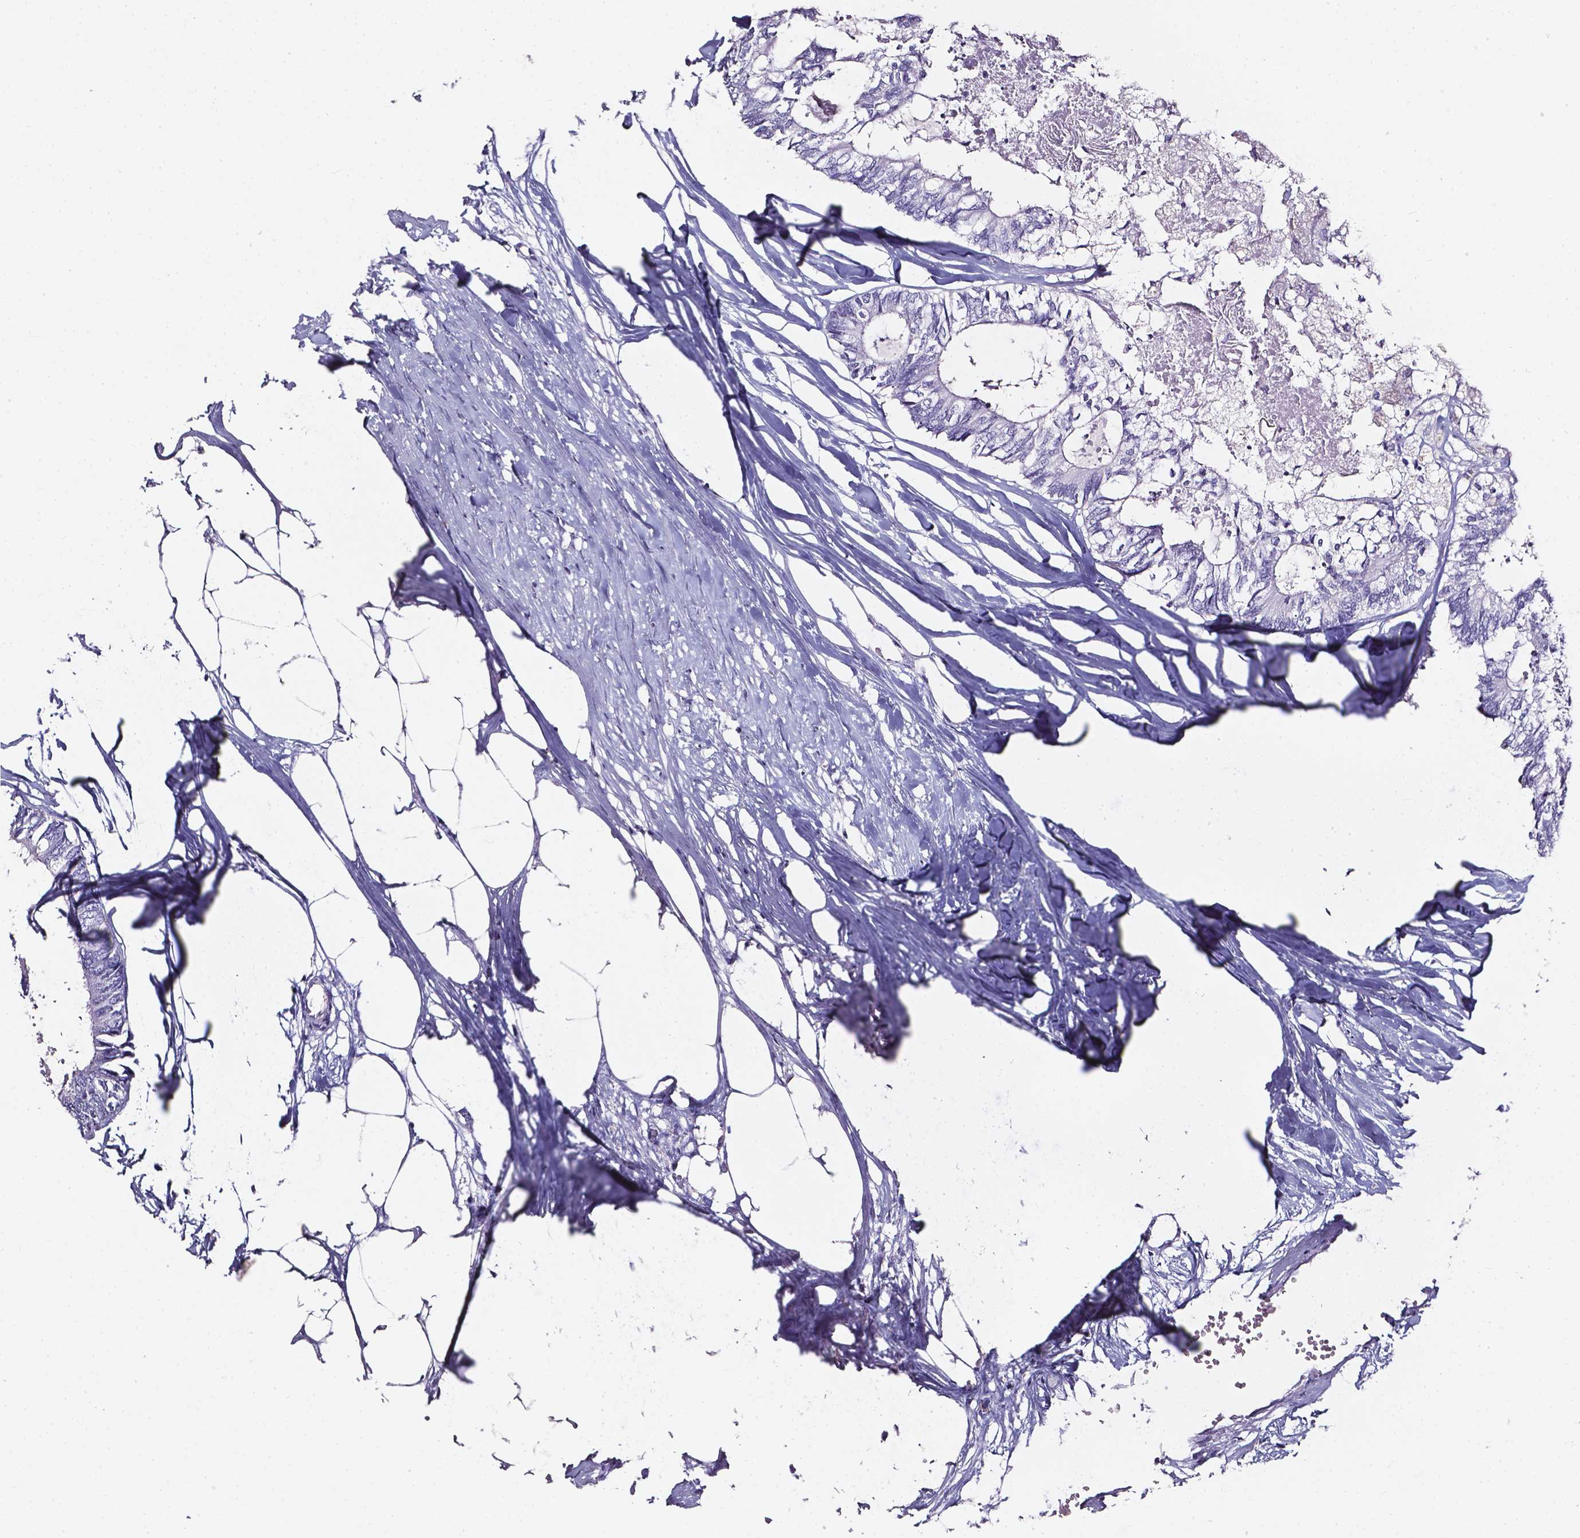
{"staining": {"intensity": "negative", "quantity": "none", "location": "none"}, "tissue": "colorectal cancer", "cell_type": "Tumor cells", "image_type": "cancer", "snomed": [{"axis": "morphology", "description": "Adenocarcinoma, NOS"}, {"axis": "topography", "description": "Colon"}, {"axis": "topography", "description": "Rectum"}], "caption": "Human colorectal cancer stained for a protein using IHC reveals no positivity in tumor cells.", "gene": "AKR1B10", "patient": {"sex": "male", "age": 57}}